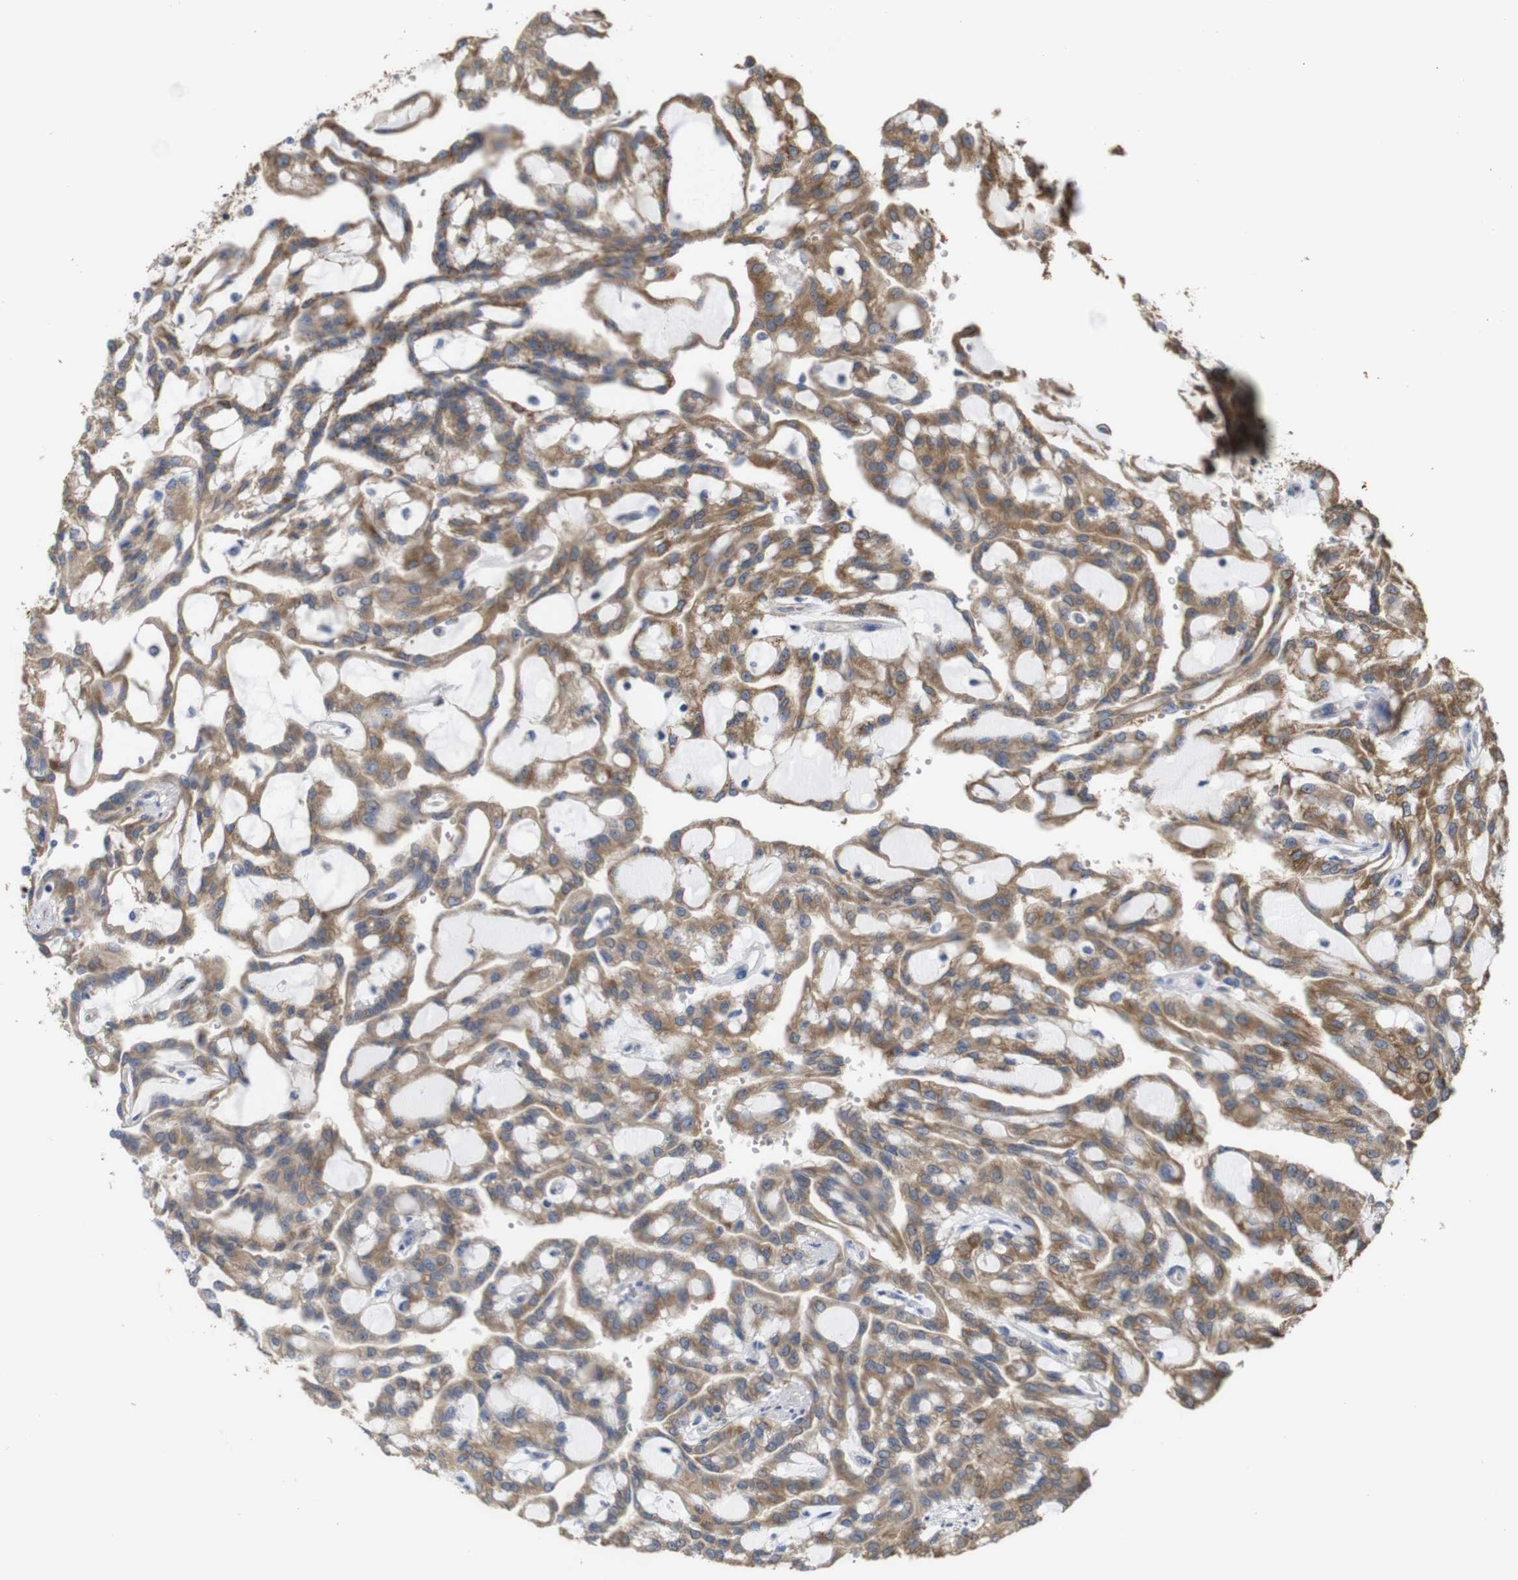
{"staining": {"intensity": "moderate", "quantity": ">75%", "location": "cytoplasmic/membranous"}, "tissue": "renal cancer", "cell_type": "Tumor cells", "image_type": "cancer", "snomed": [{"axis": "morphology", "description": "Adenocarcinoma, NOS"}, {"axis": "topography", "description": "Kidney"}], "caption": "A brown stain highlights moderate cytoplasmic/membranous expression of a protein in renal adenocarcinoma tumor cells.", "gene": "PTPRR", "patient": {"sex": "male", "age": 63}}